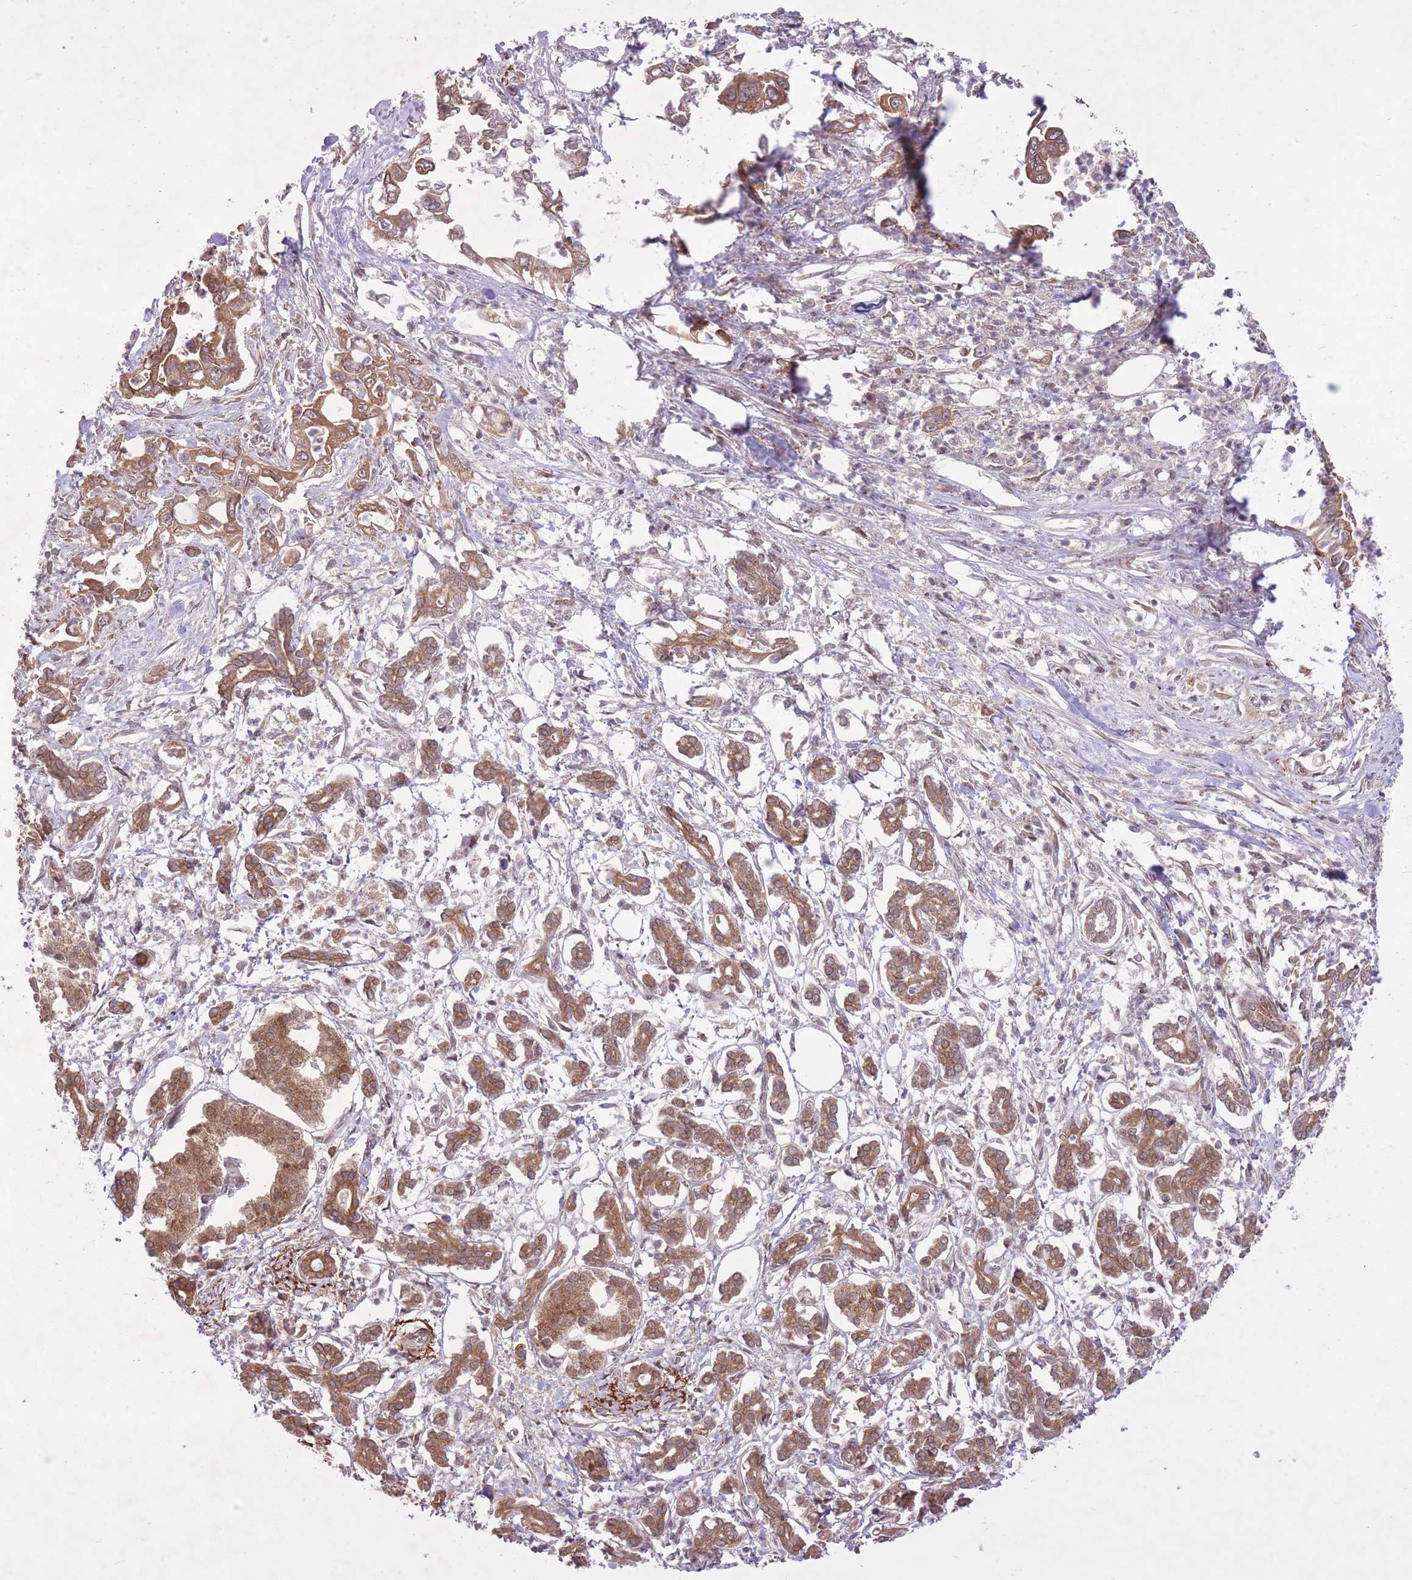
{"staining": {"intensity": "moderate", "quantity": ">75%", "location": "cytoplasmic/membranous"}, "tissue": "pancreatic cancer", "cell_type": "Tumor cells", "image_type": "cancer", "snomed": [{"axis": "morphology", "description": "Adenocarcinoma, NOS"}, {"axis": "topography", "description": "Pancreas"}], "caption": "A histopathology image showing moderate cytoplasmic/membranous positivity in about >75% of tumor cells in pancreatic cancer, as visualized by brown immunohistochemical staining.", "gene": "ZNF391", "patient": {"sex": "male", "age": 61}}